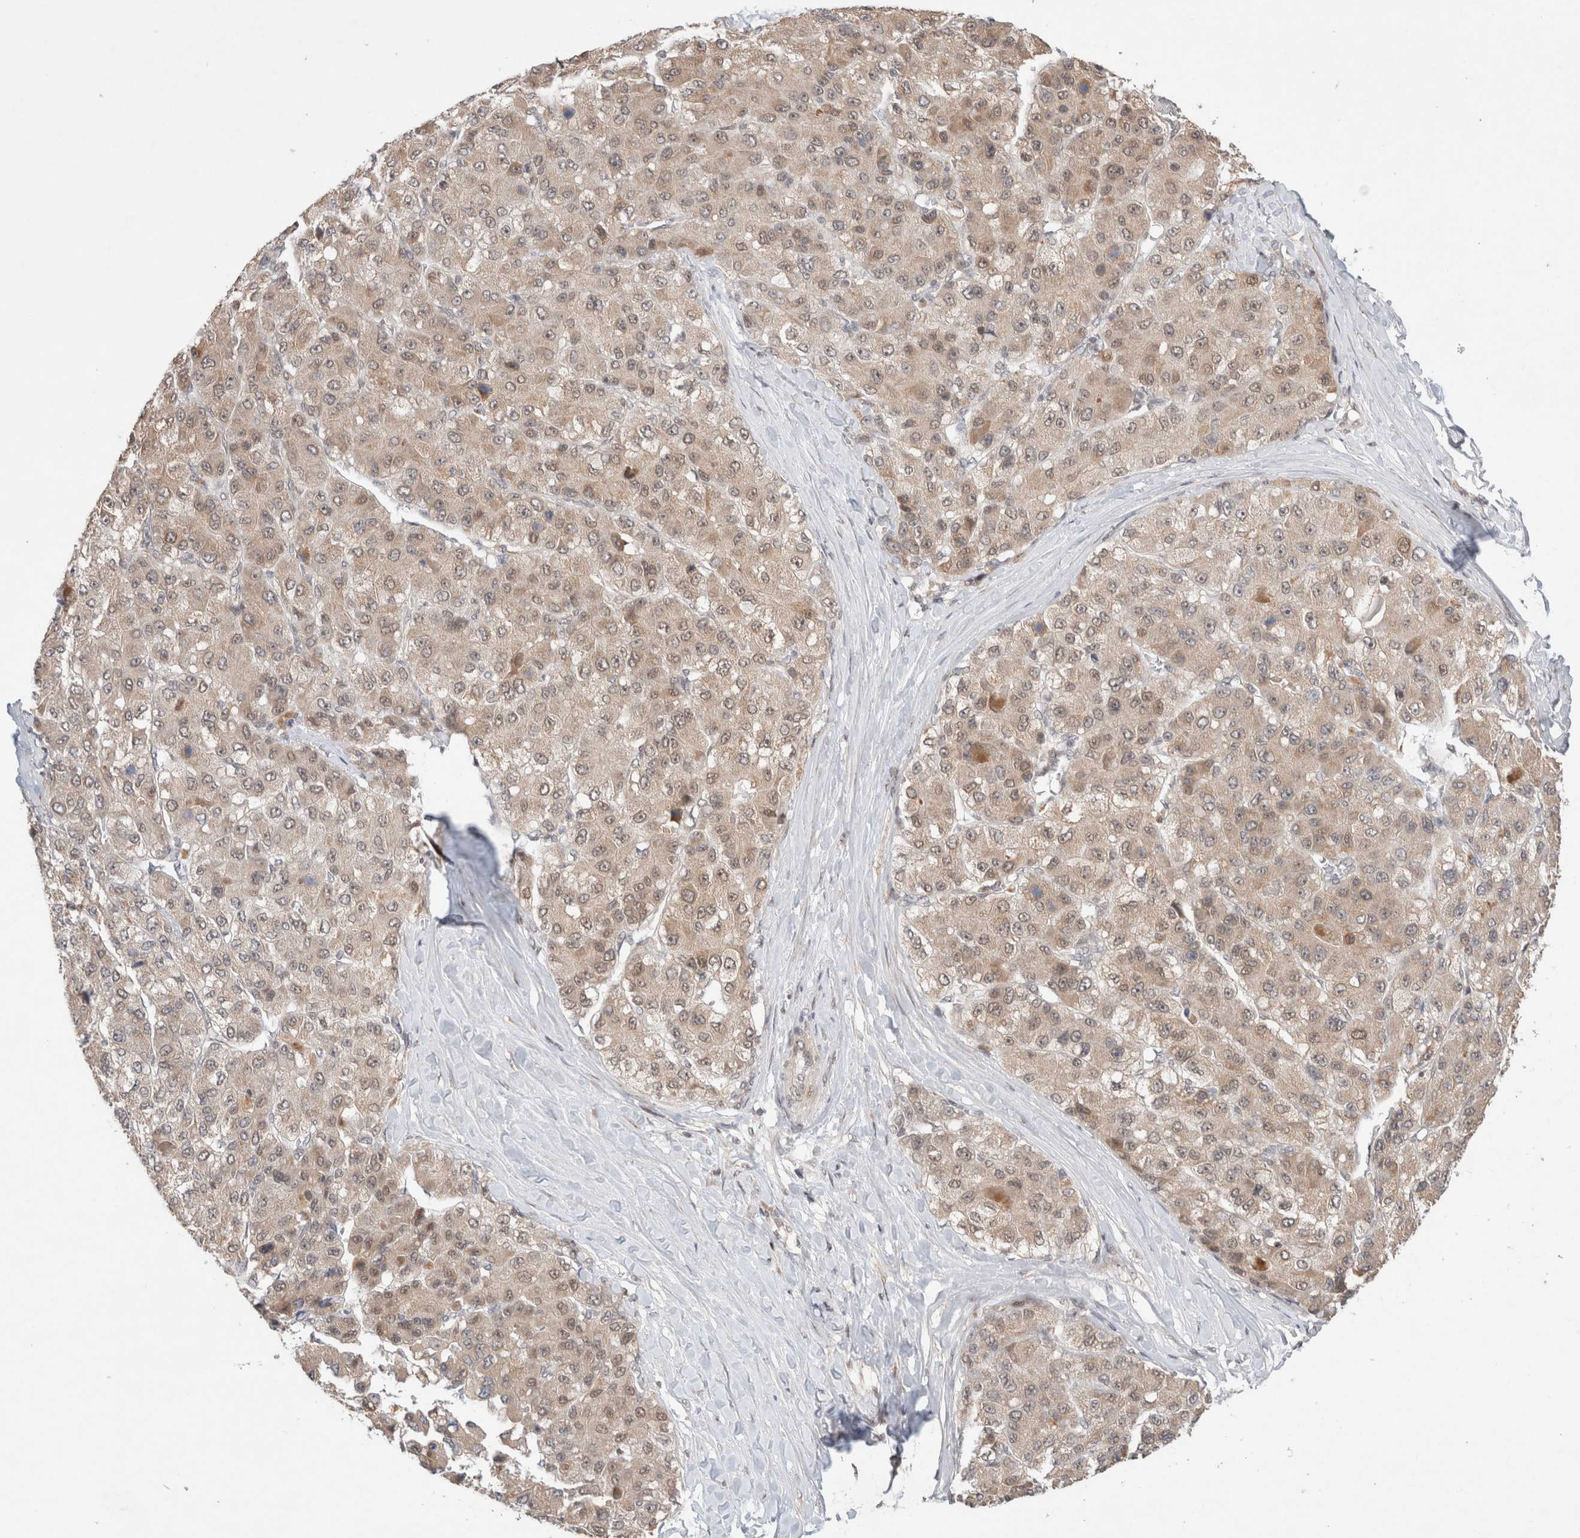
{"staining": {"intensity": "weak", "quantity": ">75%", "location": "cytoplasmic/membranous,nuclear"}, "tissue": "liver cancer", "cell_type": "Tumor cells", "image_type": "cancer", "snomed": [{"axis": "morphology", "description": "Carcinoma, Hepatocellular, NOS"}, {"axis": "topography", "description": "Liver"}], "caption": "IHC (DAB (3,3'-diaminobenzidine)) staining of human liver hepatocellular carcinoma exhibits weak cytoplasmic/membranous and nuclear protein staining in approximately >75% of tumor cells.", "gene": "SYDE2", "patient": {"sex": "male", "age": 80}}